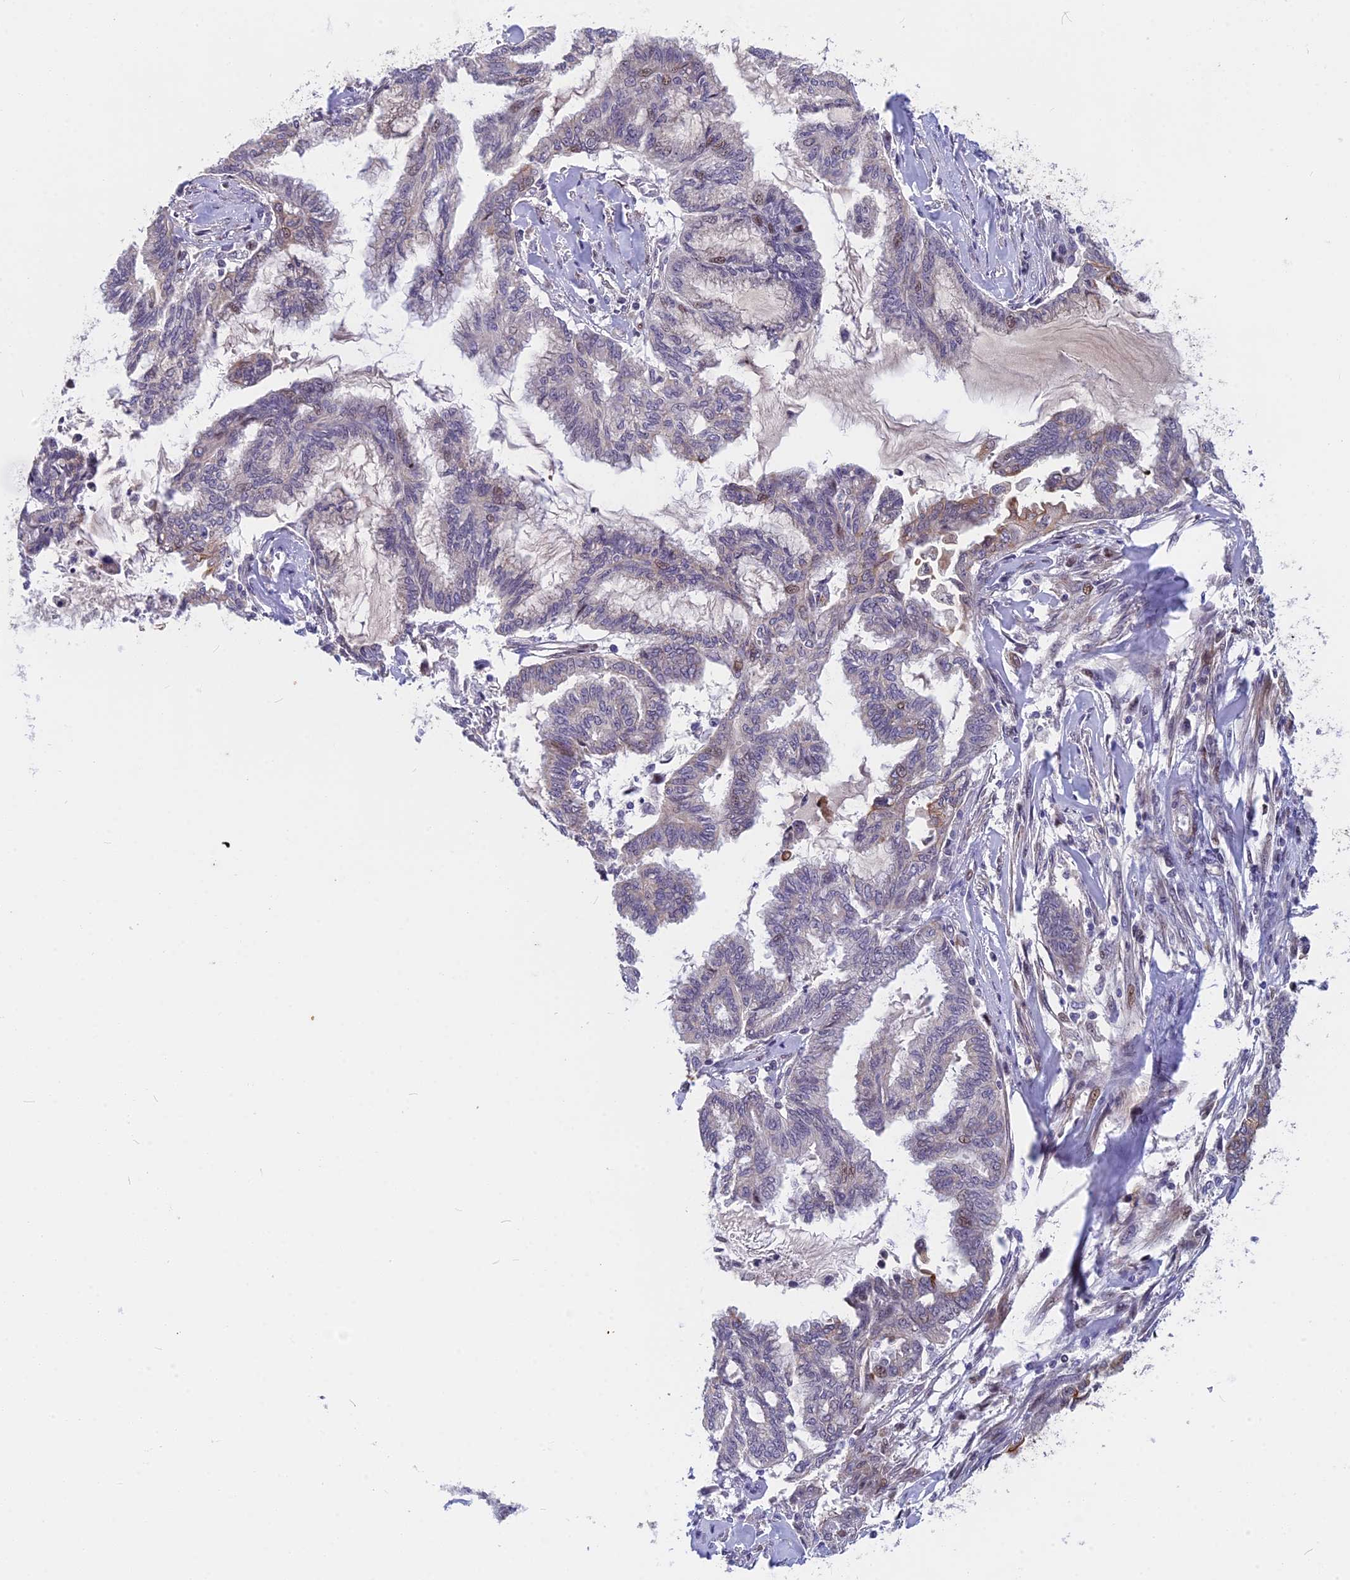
{"staining": {"intensity": "negative", "quantity": "none", "location": "none"}, "tissue": "endometrial cancer", "cell_type": "Tumor cells", "image_type": "cancer", "snomed": [{"axis": "morphology", "description": "Adenocarcinoma, NOS"}, {"axis": "topography", "description": "Endometrium"}], "caption": "DAB immunohistochemical staining of adenocarcinoma (endometrial) demonstrates no significant expression in tumor cells. The staining was performed using DAB to visualize the protein expression in brown, while the nuclei were stained in blue with hematoxylin (Magnification: 20x).", "gene": "ANKRD34B", "patient": {"sex": "female", "age": 86}}